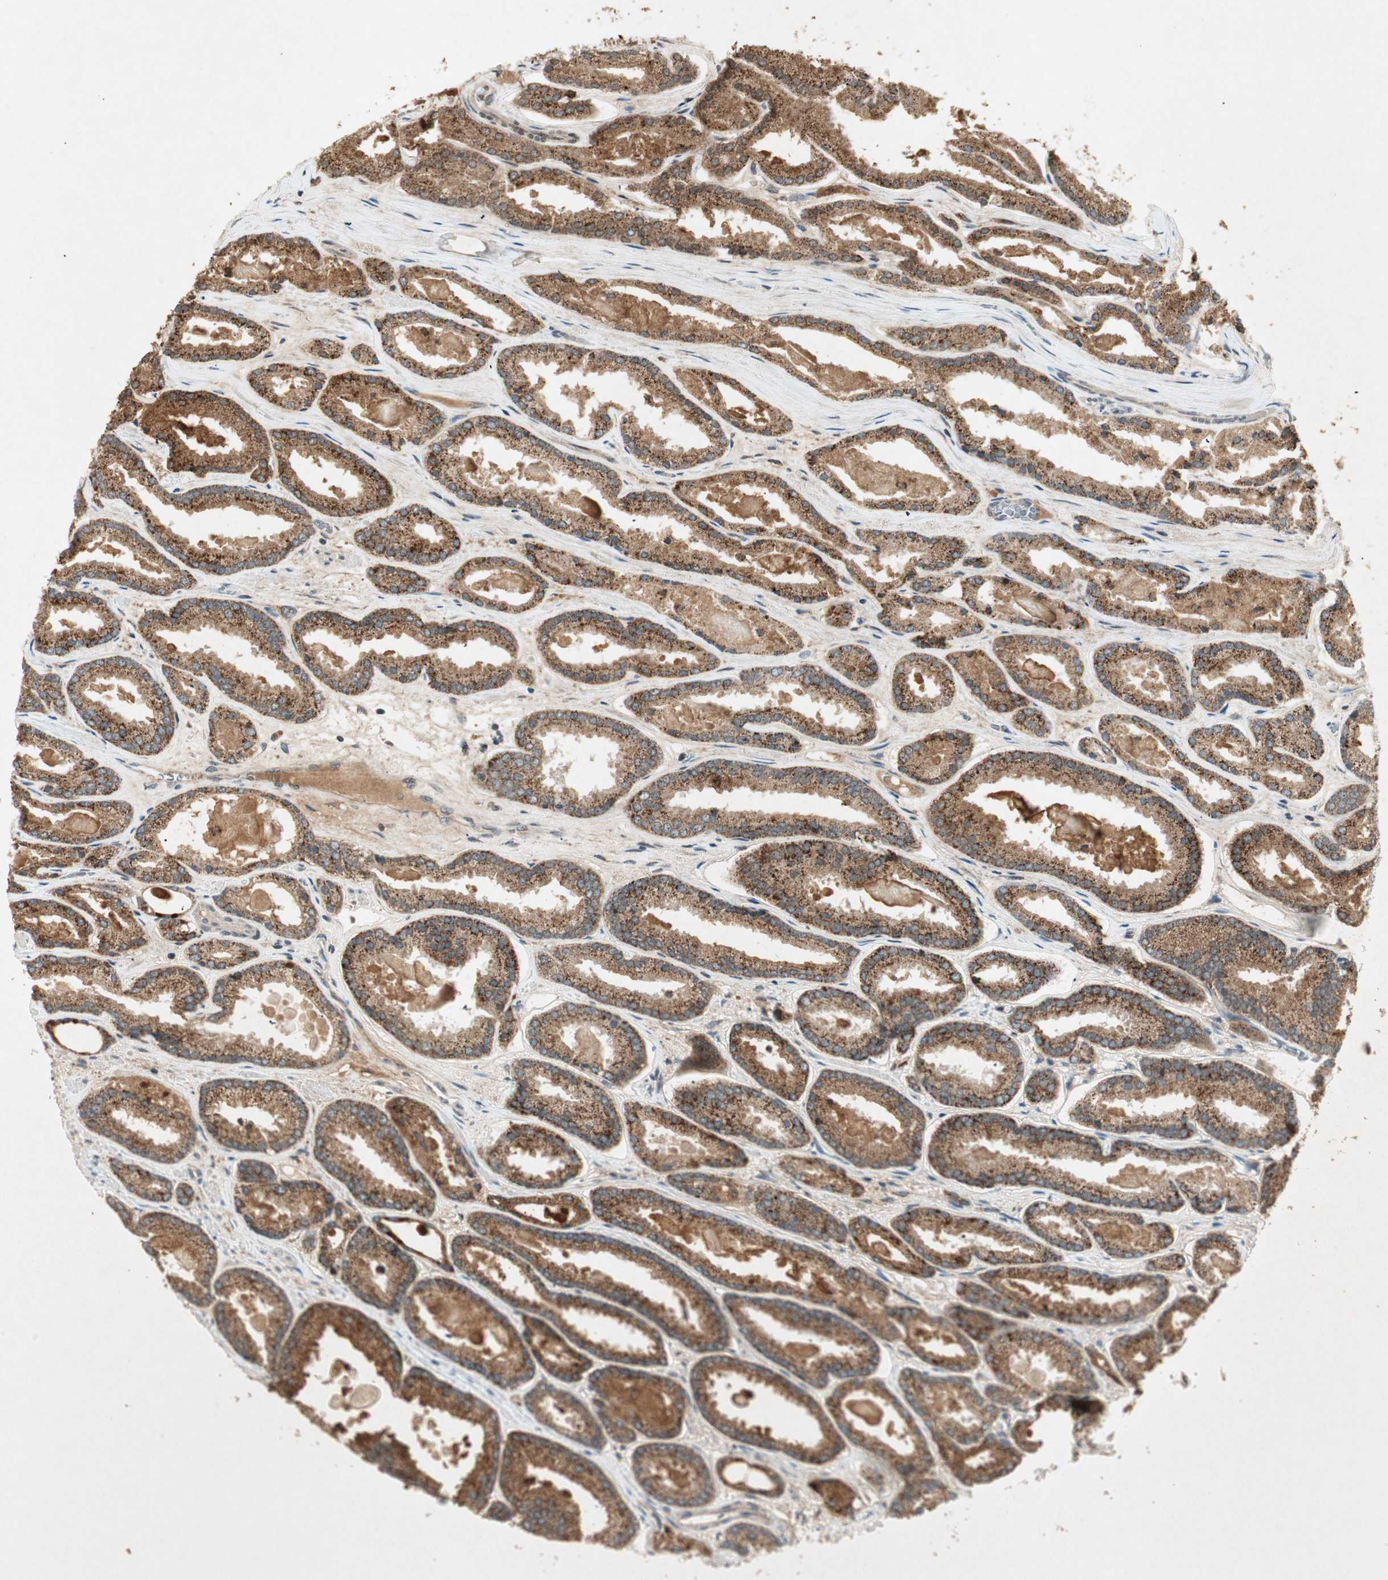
{"staining": {"intensity": "strong", "quantity": ">75%", "location": "cytoplasmic/membranous"}, "tissue": "prostate cancer", "cell_type": "Tumor cells", "image_type": "cancer", "snomed": [{"axis": "morphology", "description": "Adenocarcinoma, Low grade"}, {"axis": "topography", "description": "Prostate"}], "caption": "Prostate cancer (low-grade adenocarcinoma) stained for a protein shows strong cytoplasmic/membranous positivity in tumor cells. The protein of interest is shown in brown color, while the nuclei are stained blue.", "gene": "USP2", "patient": {"sex": "male", "age": 59}}